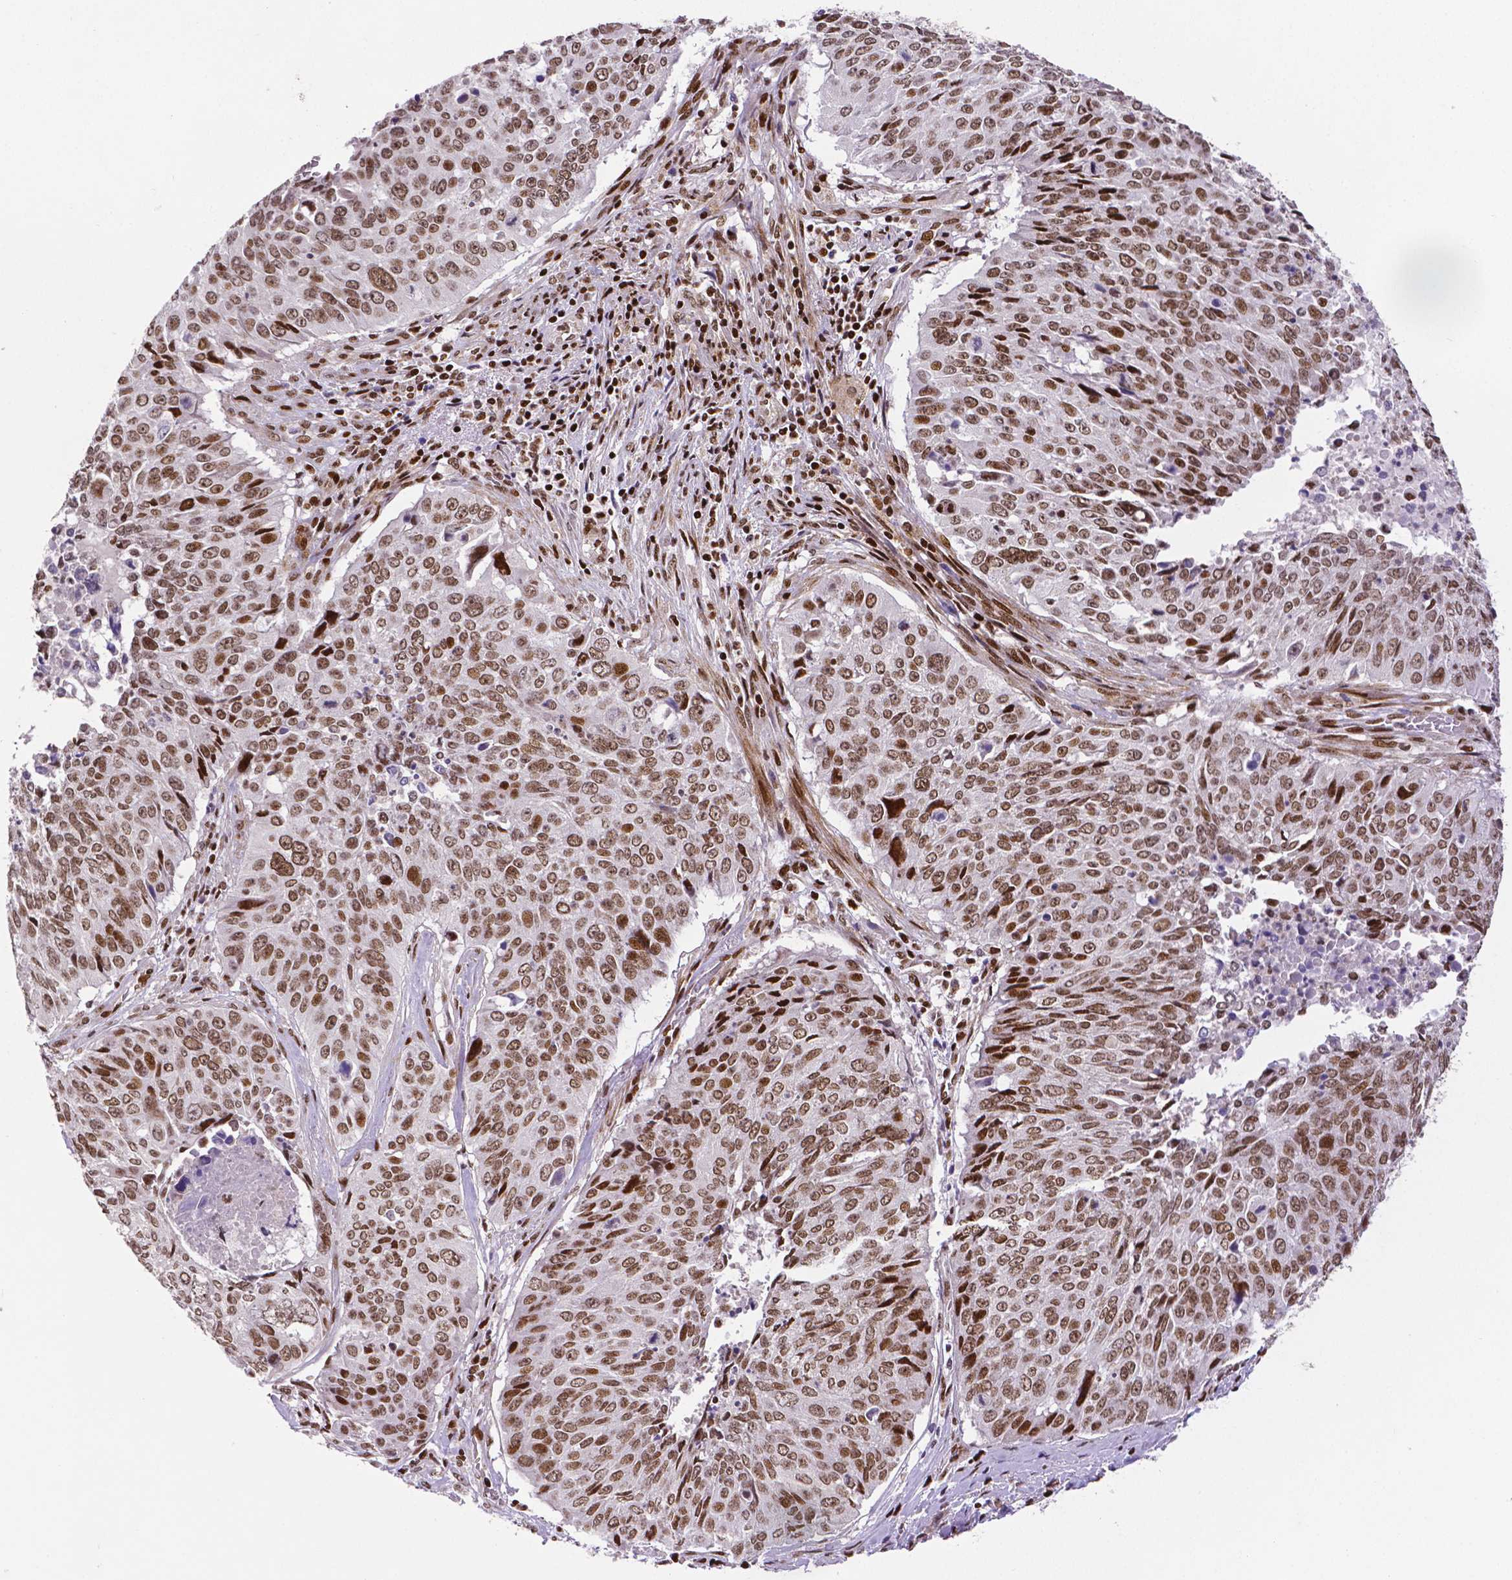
{"staining": {"intensity": "moderate", "quantity": ">75%", "location": "nuclear"}, "tissue": "lung cancer", "cell_type": "Tumor cells", "image_type": "cancer", "snomed": [{"axis": "morphology", "description": "Normal tissue, NOS"}, {"axis": "morphology", "description": "Squamous cell carcinoma, NOS"}, {"axis": "topography", "description": "Bronchus"}, {"axis": "topography", "description": "Lung"}], "caption": "This image reveals immunohistochemistry (IHC) staining of lung cancer (squamous cell carcinoma), with medium moderate nuclear staining in approximately >75% of tumor cells.", "gene": "CTCF", "patient": {"sex": "male", "age": 64}}